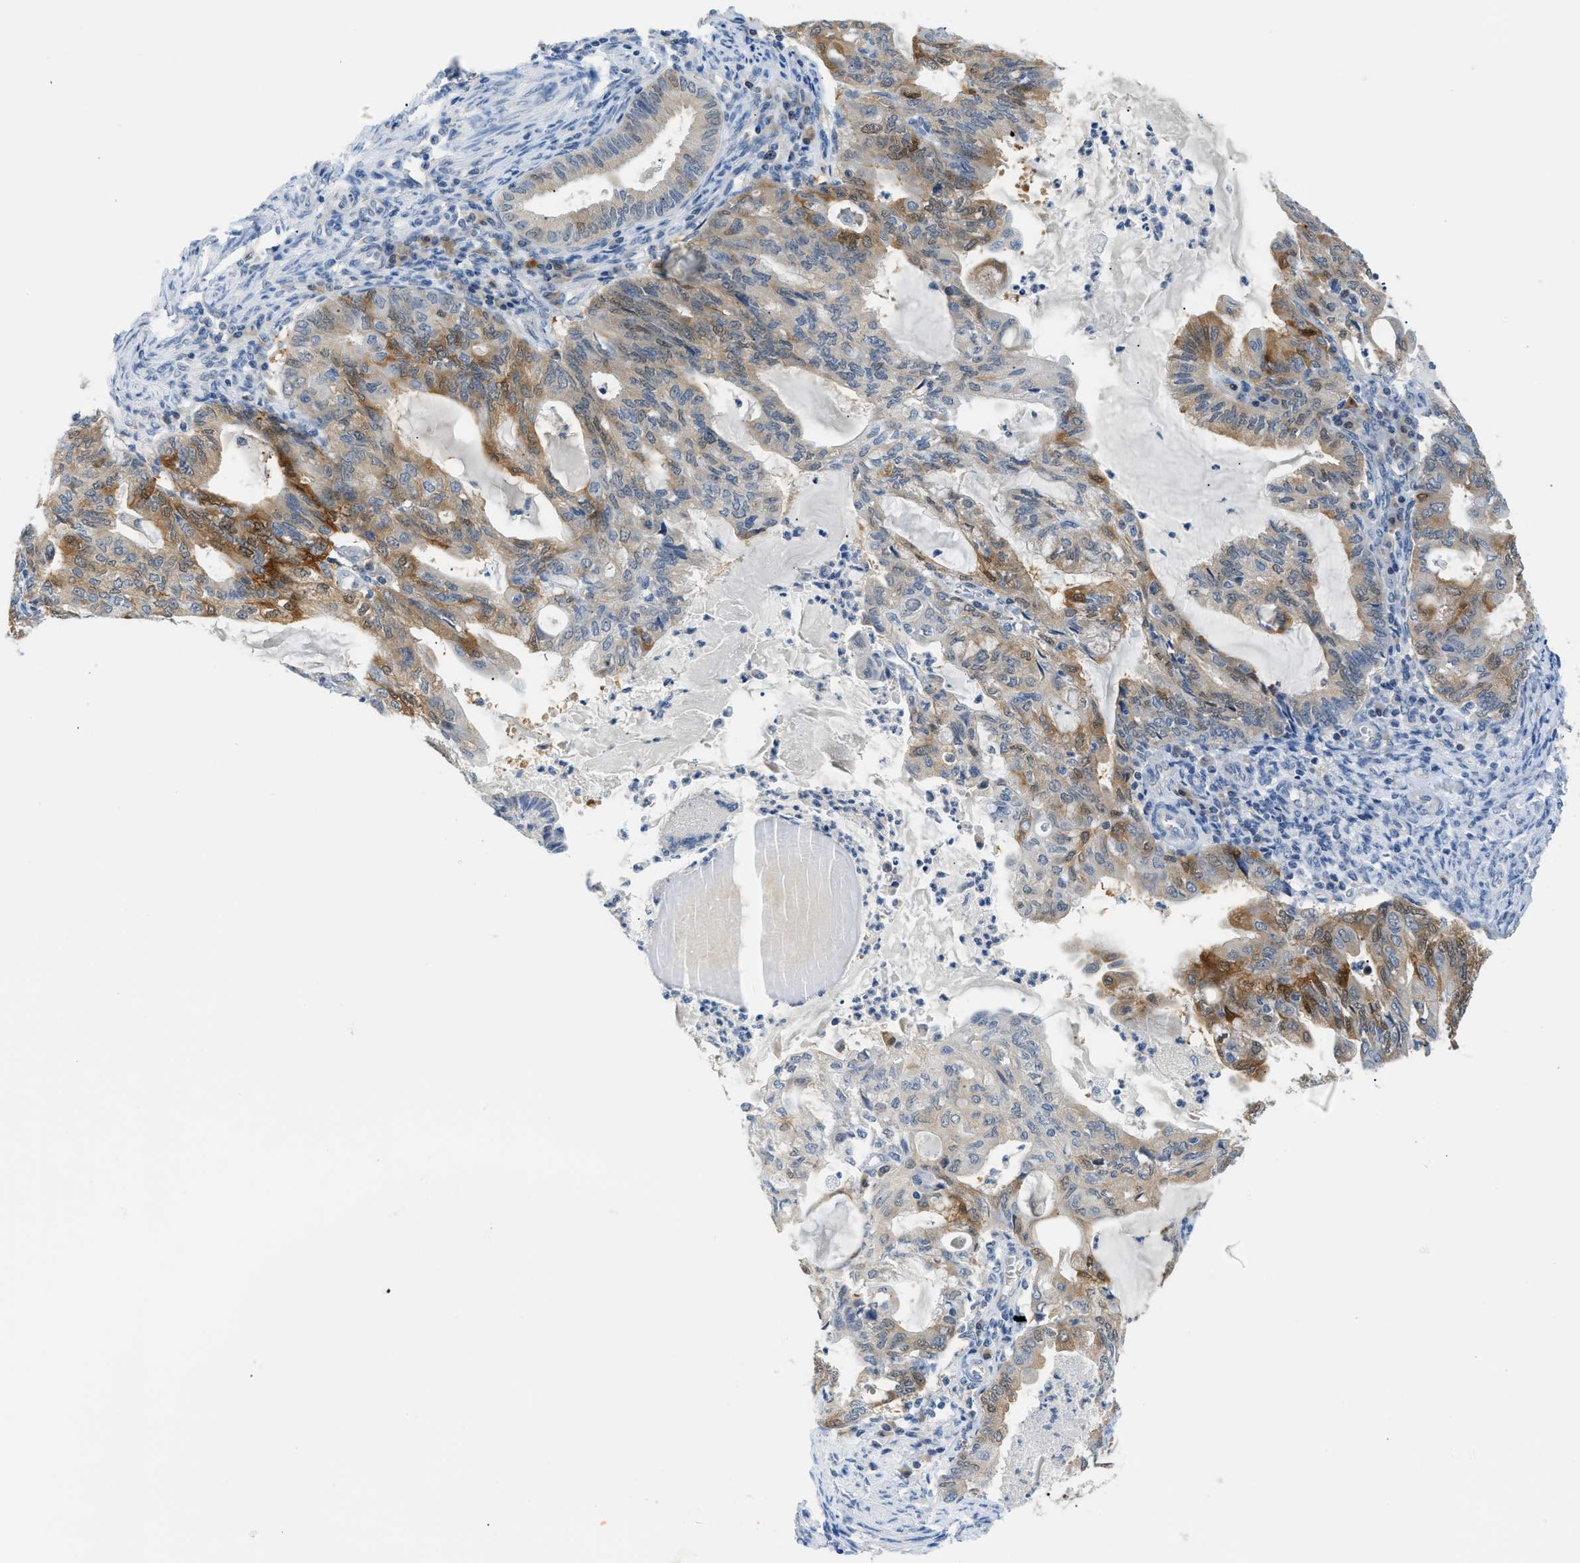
{"staining": {"intensity": "moderate", "quantity": "25%-75%", "location": "cytoplasmic/membranous,nuclear"}, "tissue": "endometrial cancer", "cell_type": "Tumor cells", "image_type": "cancer", "snomed": [{"axis": "morphology", "description": "Adenocarcinoma, NOS"}, {"axis": "topography", "description": "Endometrium"}], "caption": "Immunohistochemical staining of adenocarcinoma (endometrial) shows medium levels of moderate cytoplasmic/membranous and nuclear positivity in about 25%-75% of tumor cells.", "gene": "PSAT1", "patient": {"sex": "female", "age": 86}}